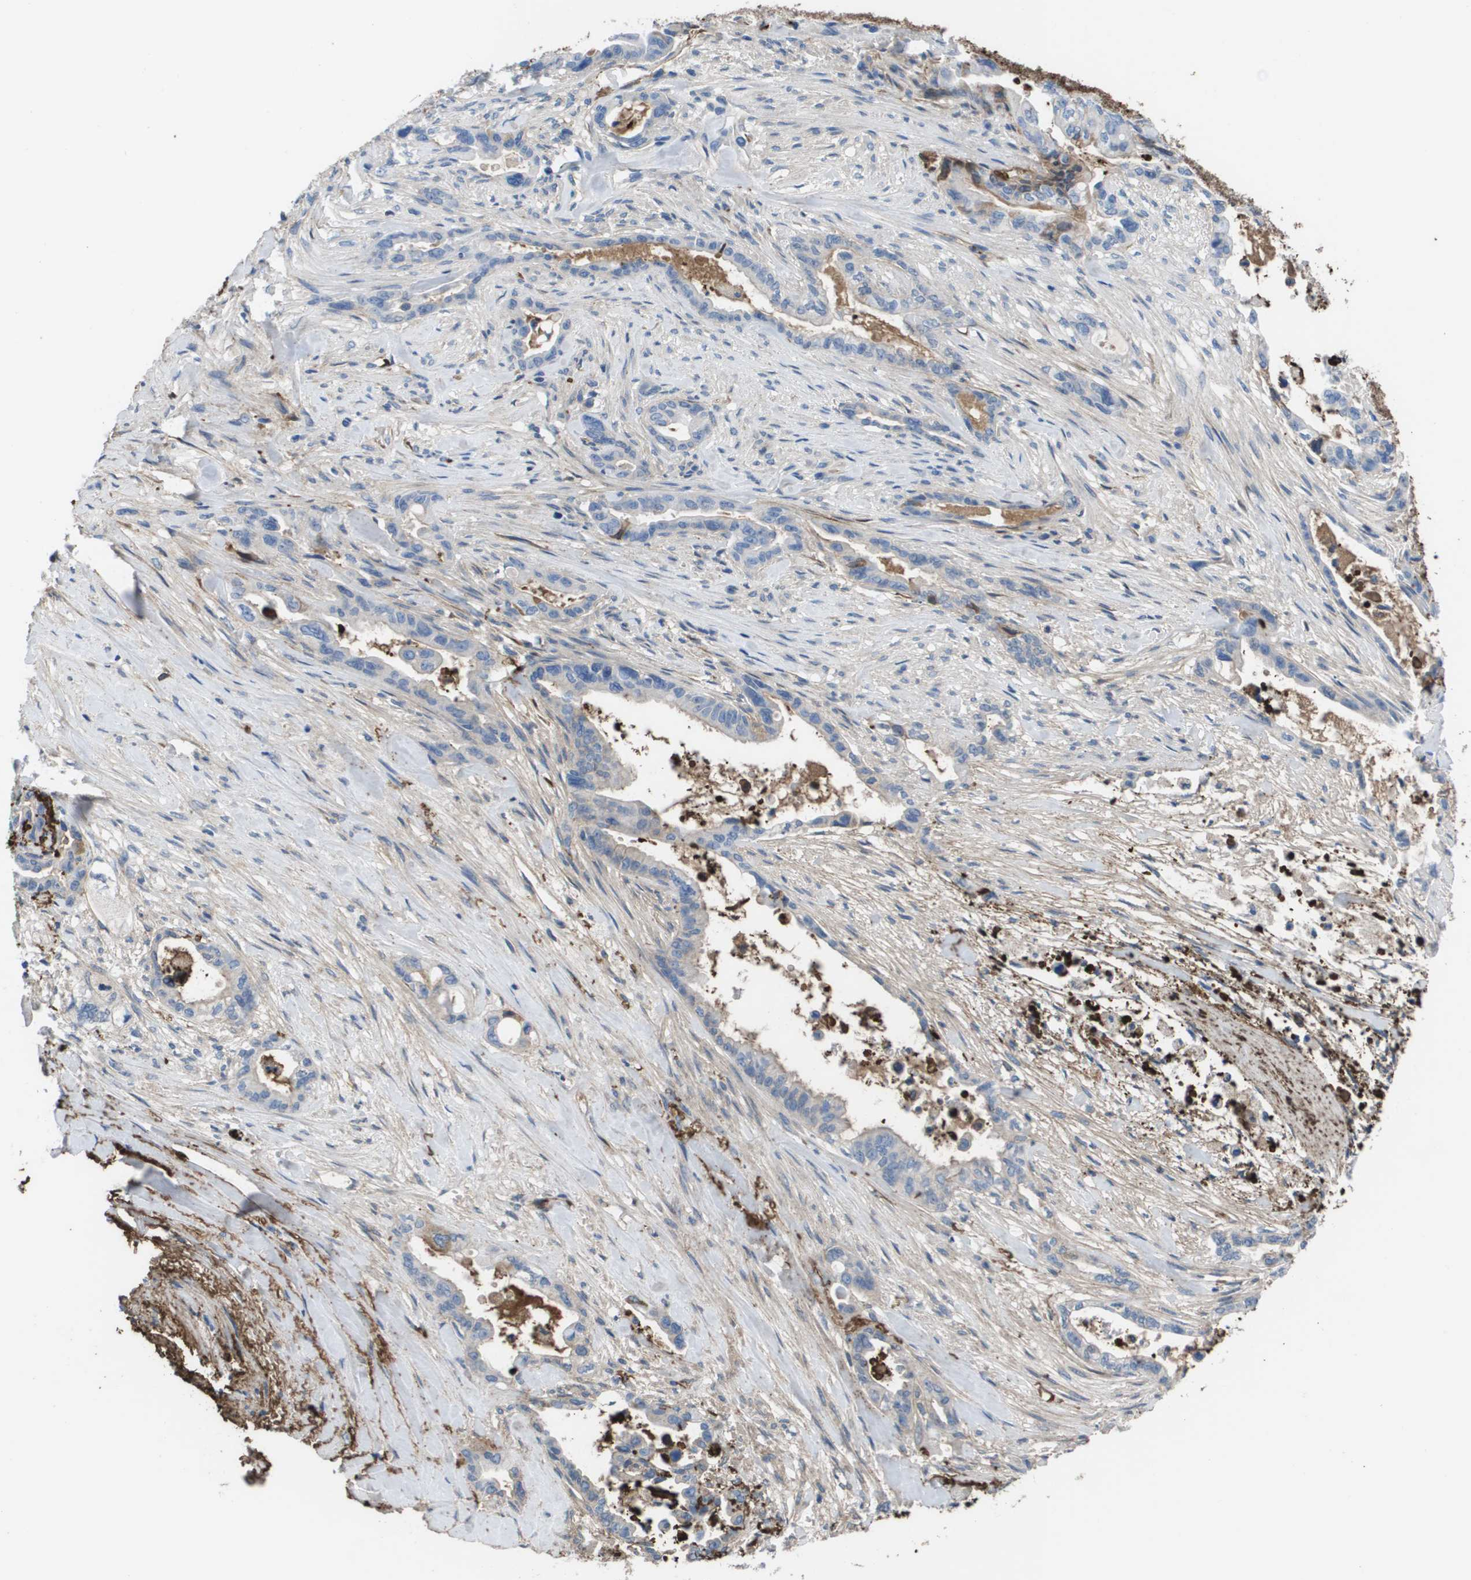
{"staining": {"intensity": "negative", "quantity": "none", "location": "none"}, "tissue": "pancreatic cancer", "cell_type": "Tumor cells", "image_type": "cancer", "snomed": [{"axis": "morphology", "description": "Adenocarcinoma, NOS"}, {"axis": "topography", "description": "Pancreas"}], "caption": "DAB immunohistochemical staining of pancreatic adenocarcinoma reveals no significant positivity in tumor cells.", "gene": "VTN", "patient": {"sex": "male", "age": 70}}